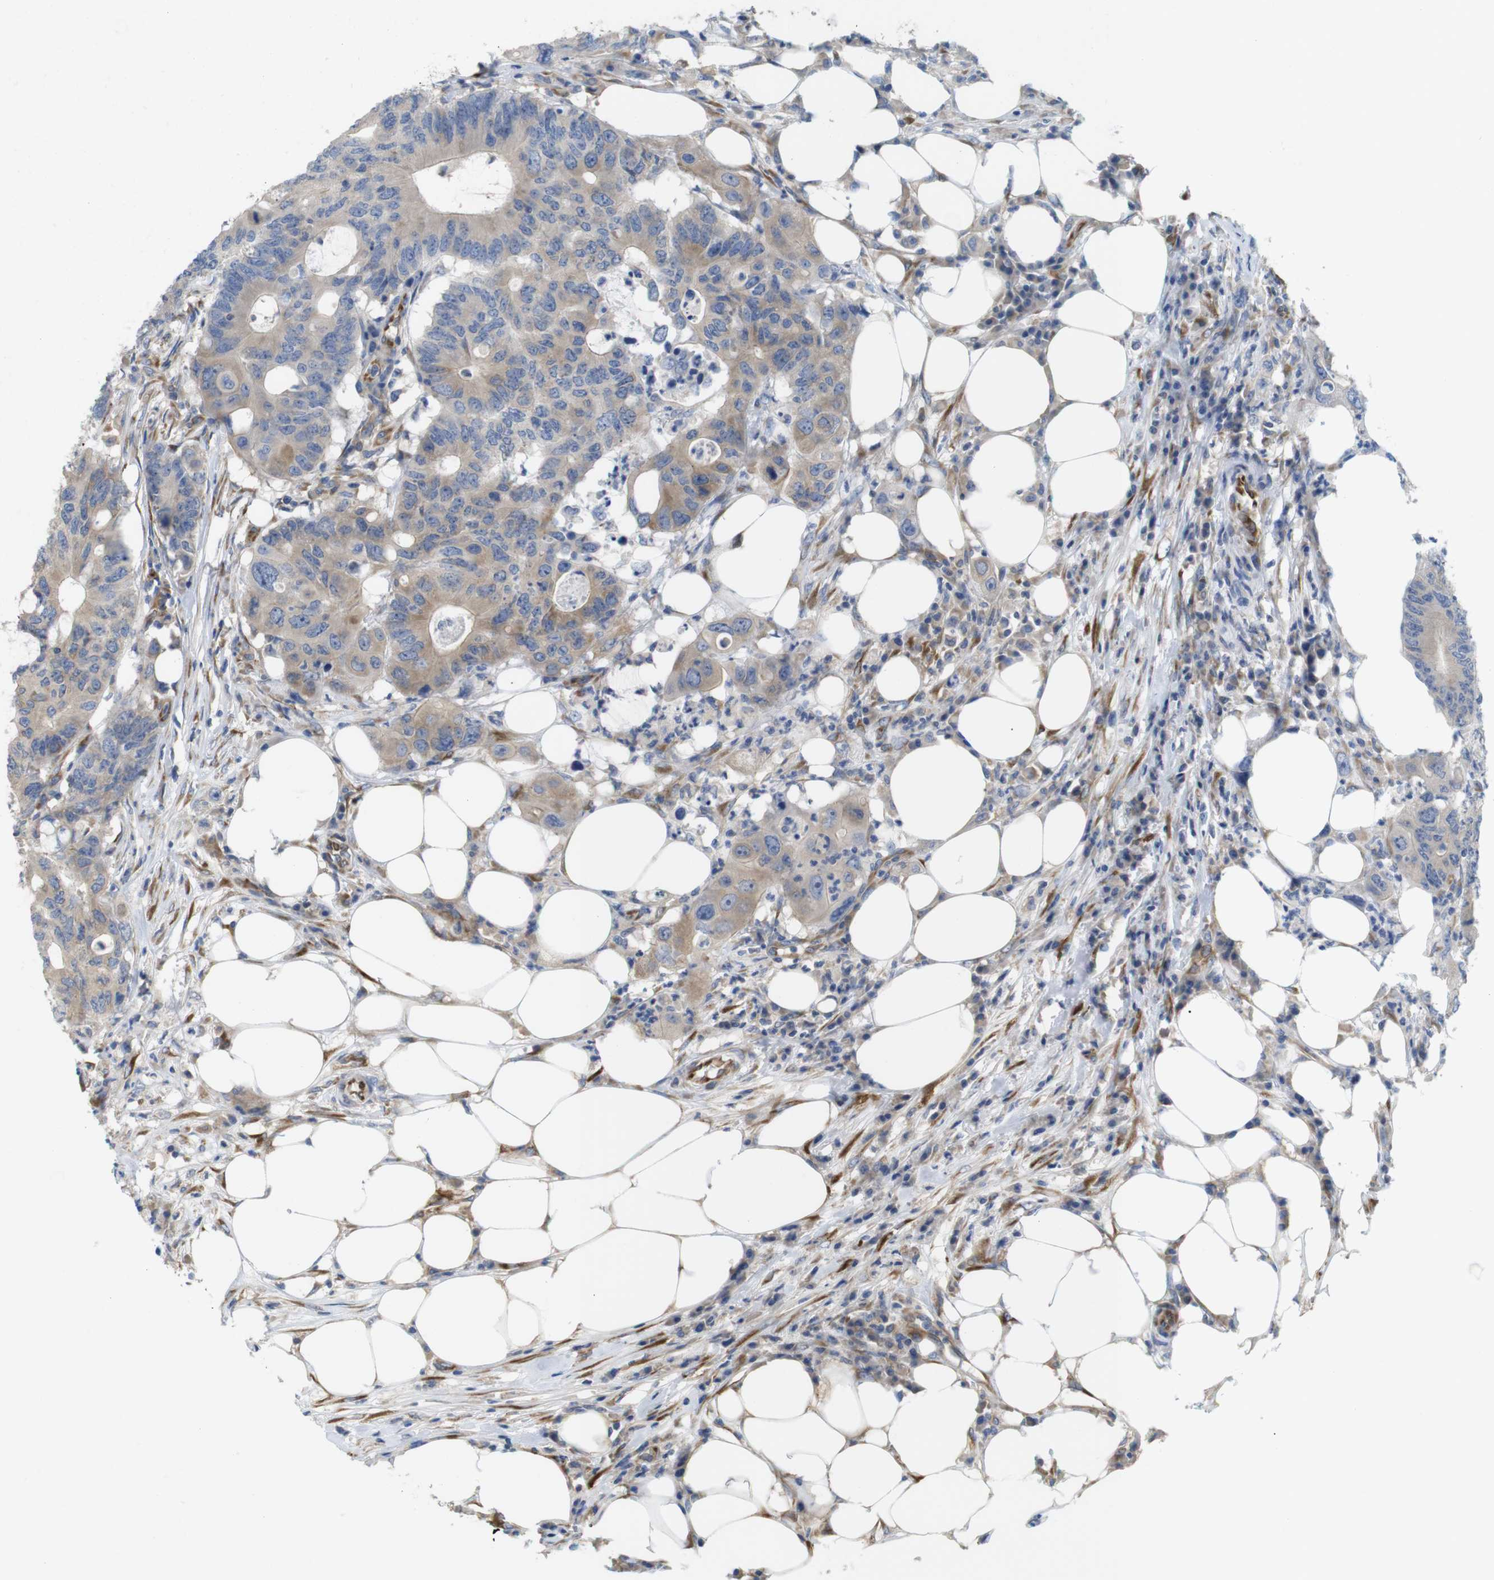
{"staining": {"intensity": "weak", "quantity": ">75%", "location": "cytoplasmic/membranous"}, "tissue": "colorectal cancer", "cell_type": "Tumor cells", "image_type": "cancer", "snomed": [{"axis": "morphology", "description": "Adenocarcinoma, NOS"}, {"axis": "topography", "description": "Colon"}], "caption": "Human colorectal cancer stained with a brown dye displays weak cytoplasmic/membranous positive positivity in about >75% of tumor cells.", "gene": "PCNX2", "patient": {"sex": "male", "age": 71}}